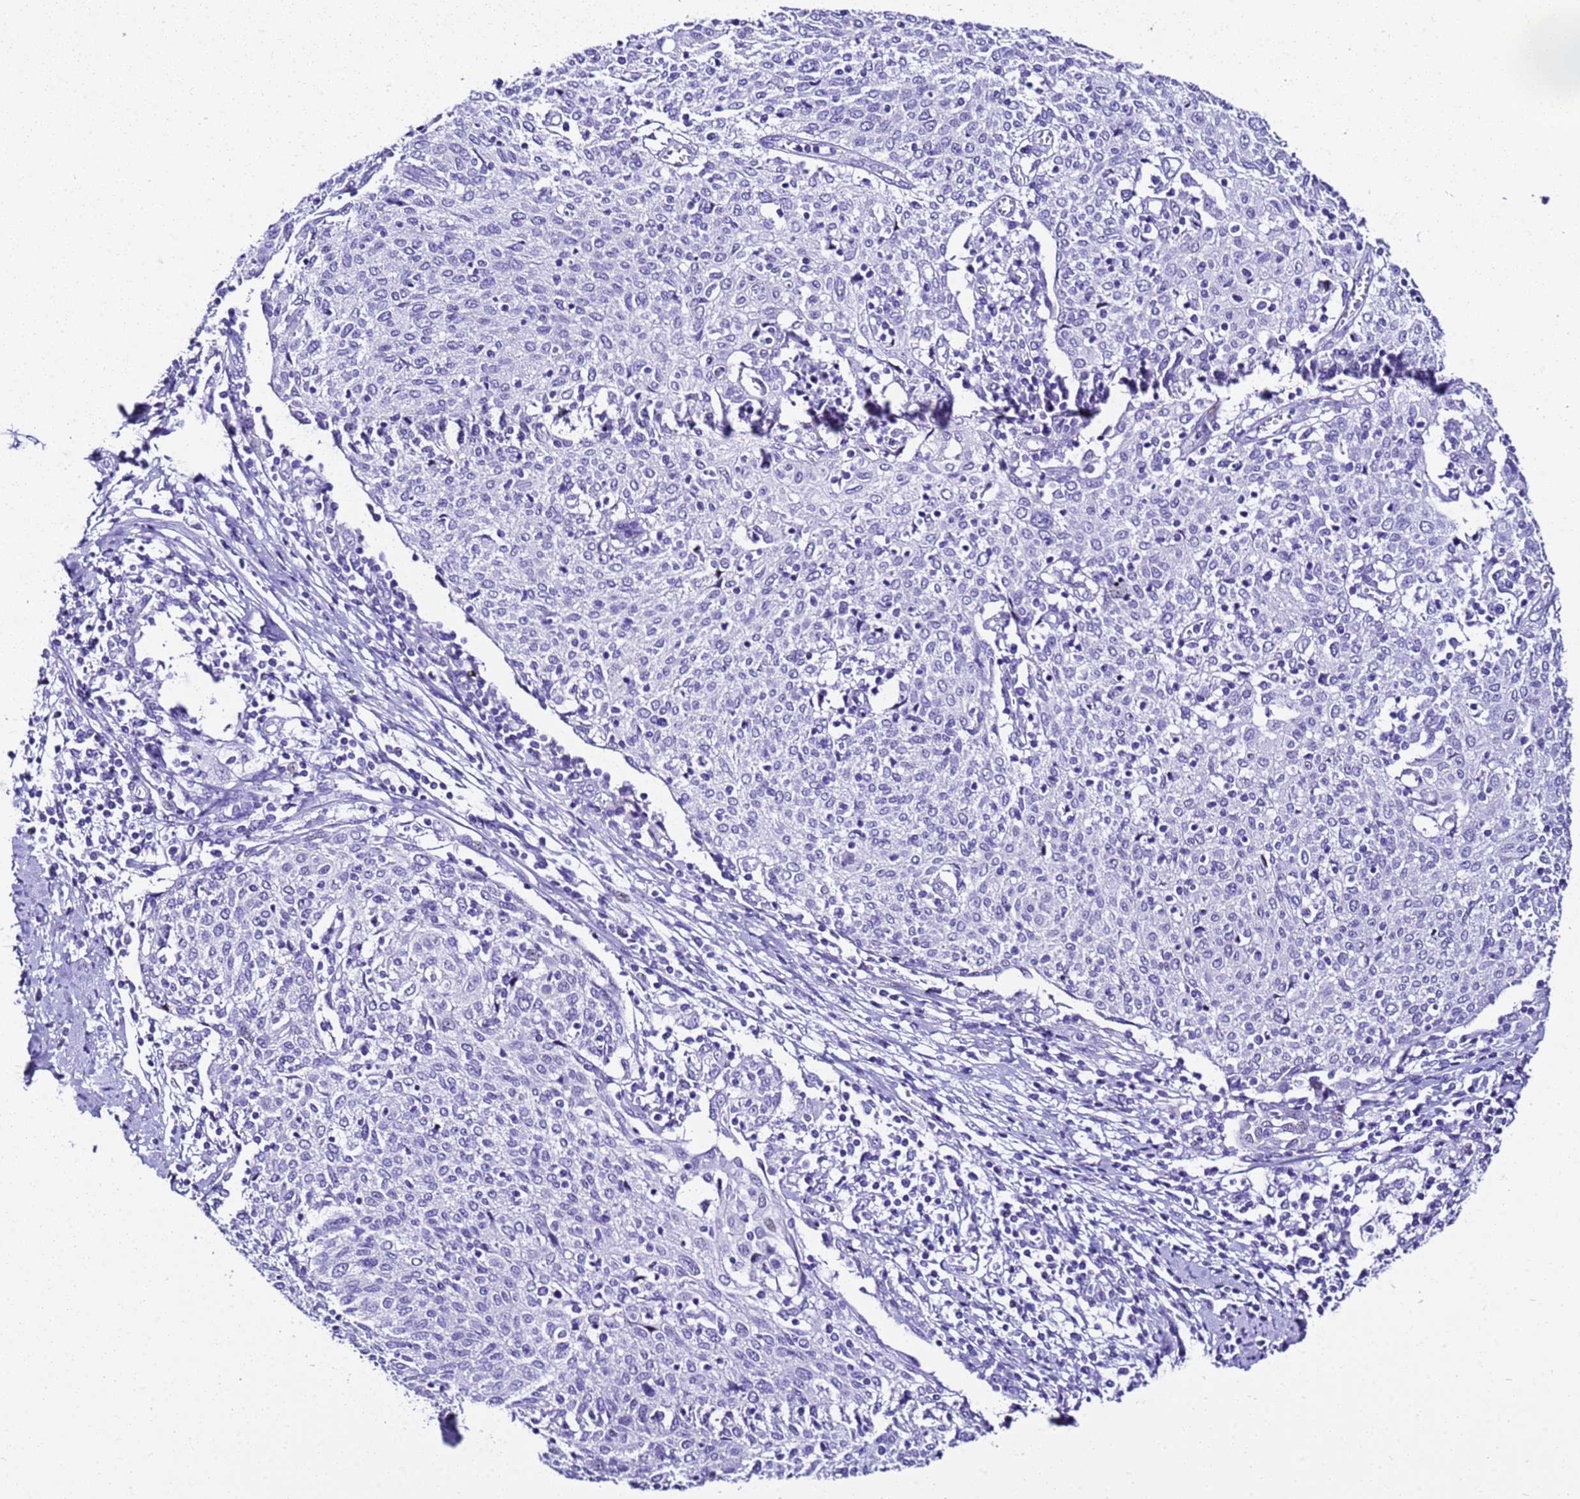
{"staining": {"intensity": "negative", "quantity": "none", "location": "none"}, "tissue": "cervical cancer", "cell_type": "Tumor cells", "image_type": "cancer", "snomed": [{"axis": "morphology", "description": "Squamous cell carcinoma, NOS"}, {"axis": "topography", "description": "Cervix"}], "caption": "There is no significant expression in tumor cells of cervical cancer (squamous cell carcinoma). Brightfield microscopy of immunohistochemistry stained with DAB (brown) and hematoxylin (blue), captured at high magnification.", "gene": "ZNF417", "patient": {"sex": "female", "age": 52}}